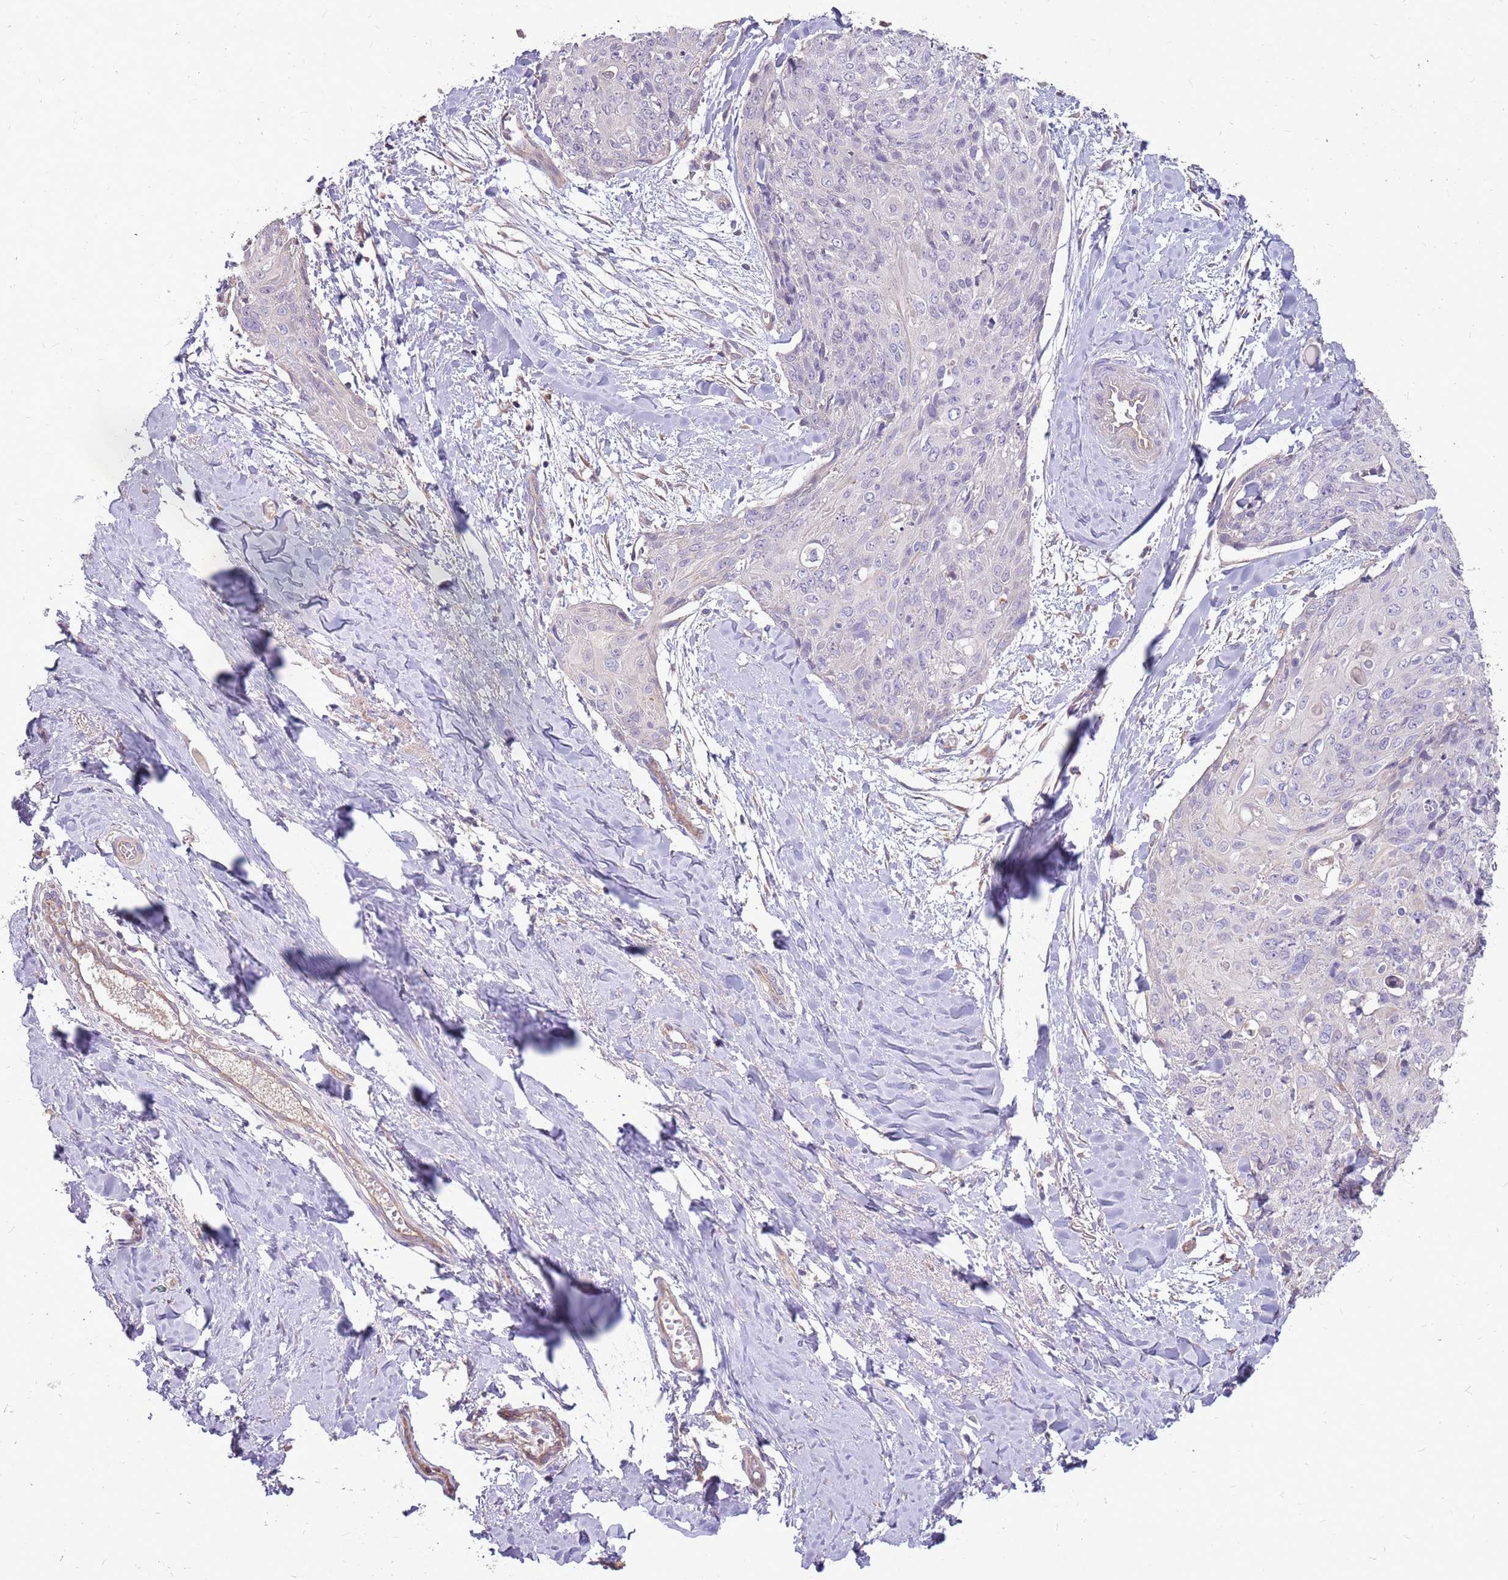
{"staining": {"intensity": "negative", "quantity": "none", "location": "none"}, "tissue": "skin cancer", "cell_type": "Tumor cells", "image_type": "cancer", "snomed": [{"axis": "morphology", "description": "Squamous cell carcinoma, NOS"}, {"axis": "topography", "description": "Skin"}, {"axis": "topography", "description": "Vulva"}], "caption": "Image shows no protein staining in tumor cells of skin squamous cell carcinoma tissue.", "gene": "WASHC4", "patient": {"sex": "female", "age": 85}}